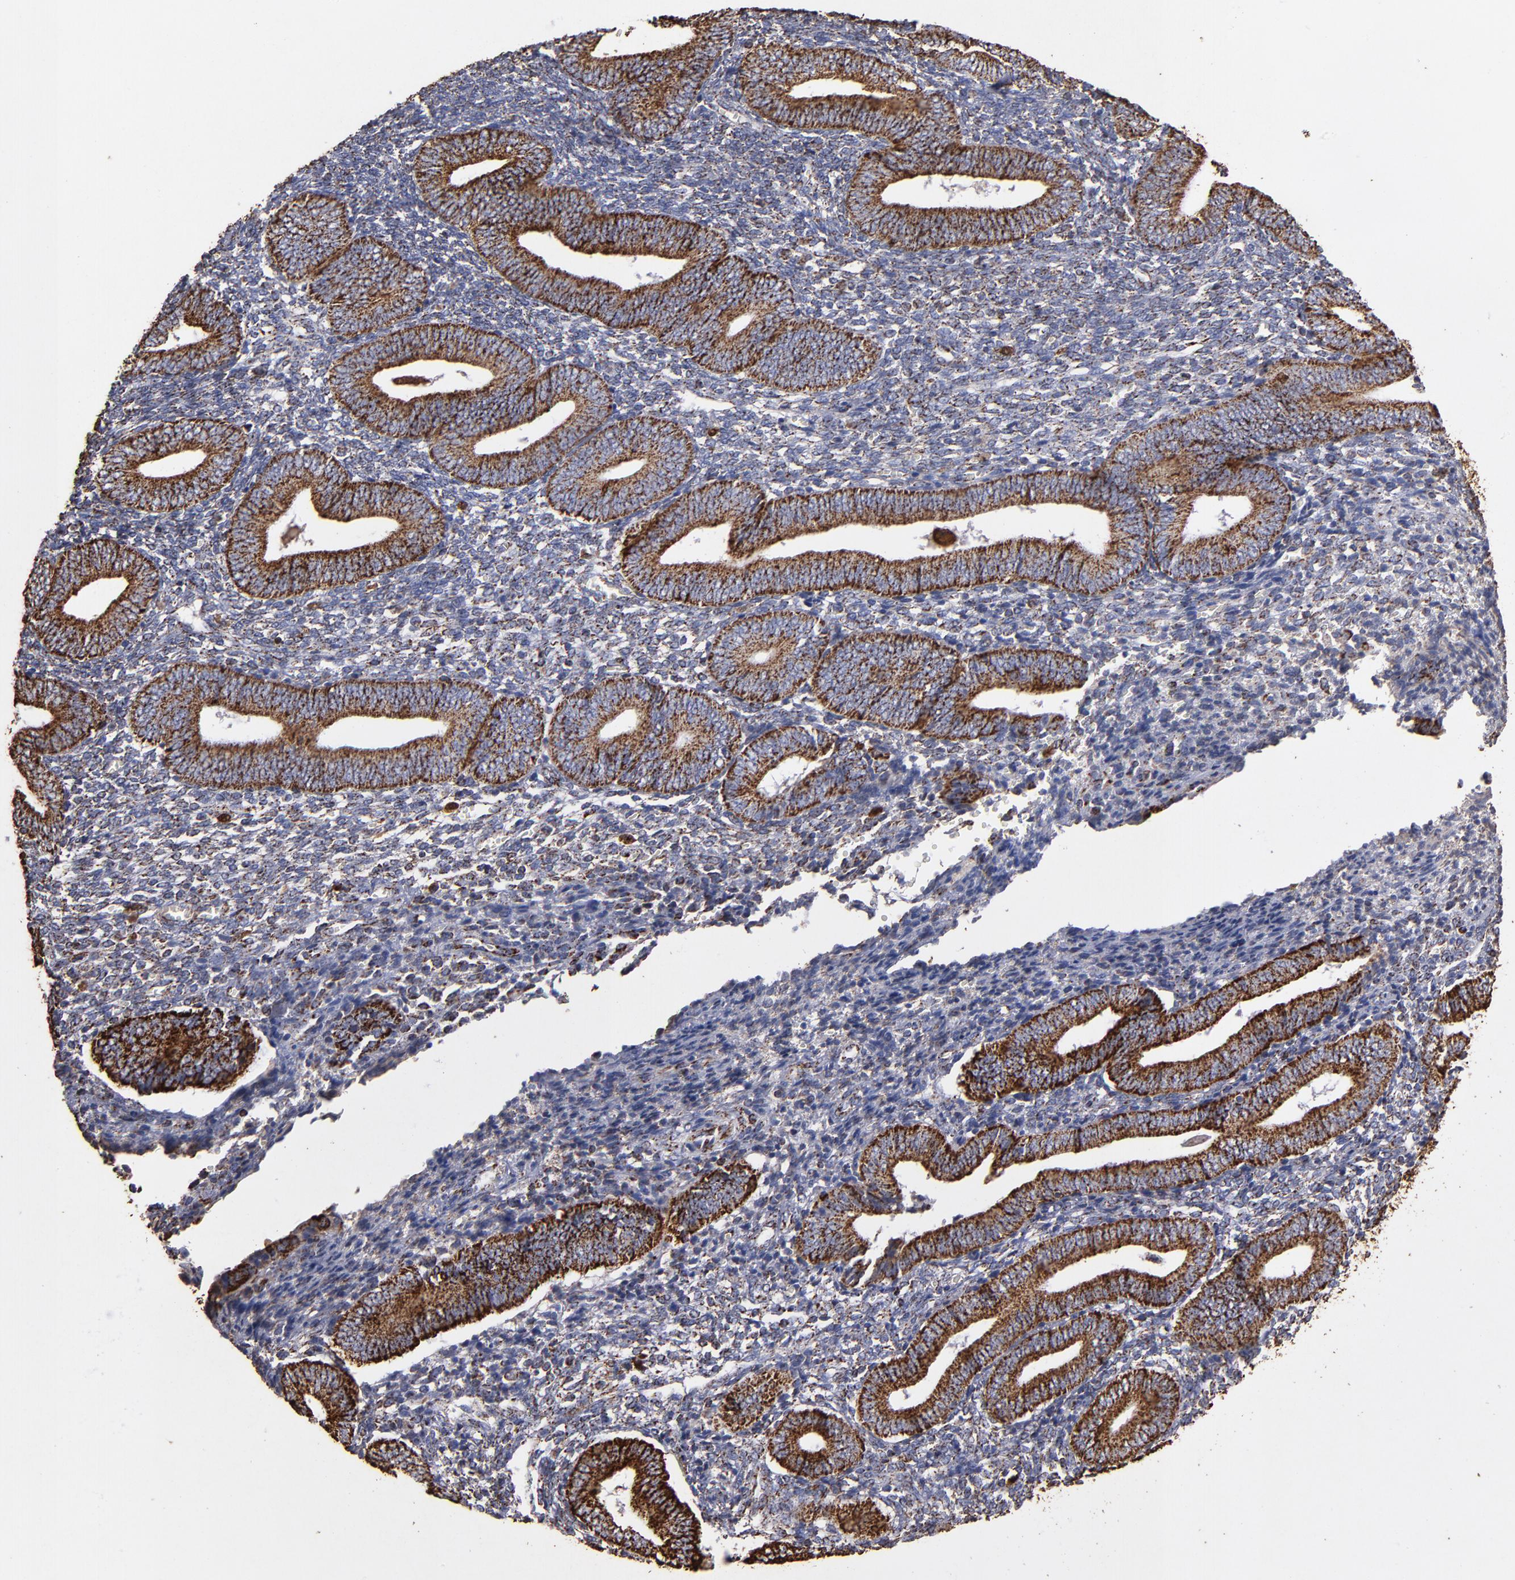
{"staining": {"intensity": "weak", "quantity": "25%-75%", "location": "cytoplasmic/membranous"}, "tissue": "endometrium", "cell_type": "Cells in endometrial stroma", "image_type": "normal", "snomed": [{"axis": "morphology", "description": "Normal tissue, NOS"}, {"axis": "topography", "description": "Uterus"}, {"axis": "topography", "description": "Endometrium"}], "caption": "This image demonstrates IHC staining of unremarkable endometrium, with low weak cytoplasmic/membranous staining in about 25%-75% of cells in endometrial stroma.", "gene": "SOD2", "patient": {"sex": "female", "age": 33}}